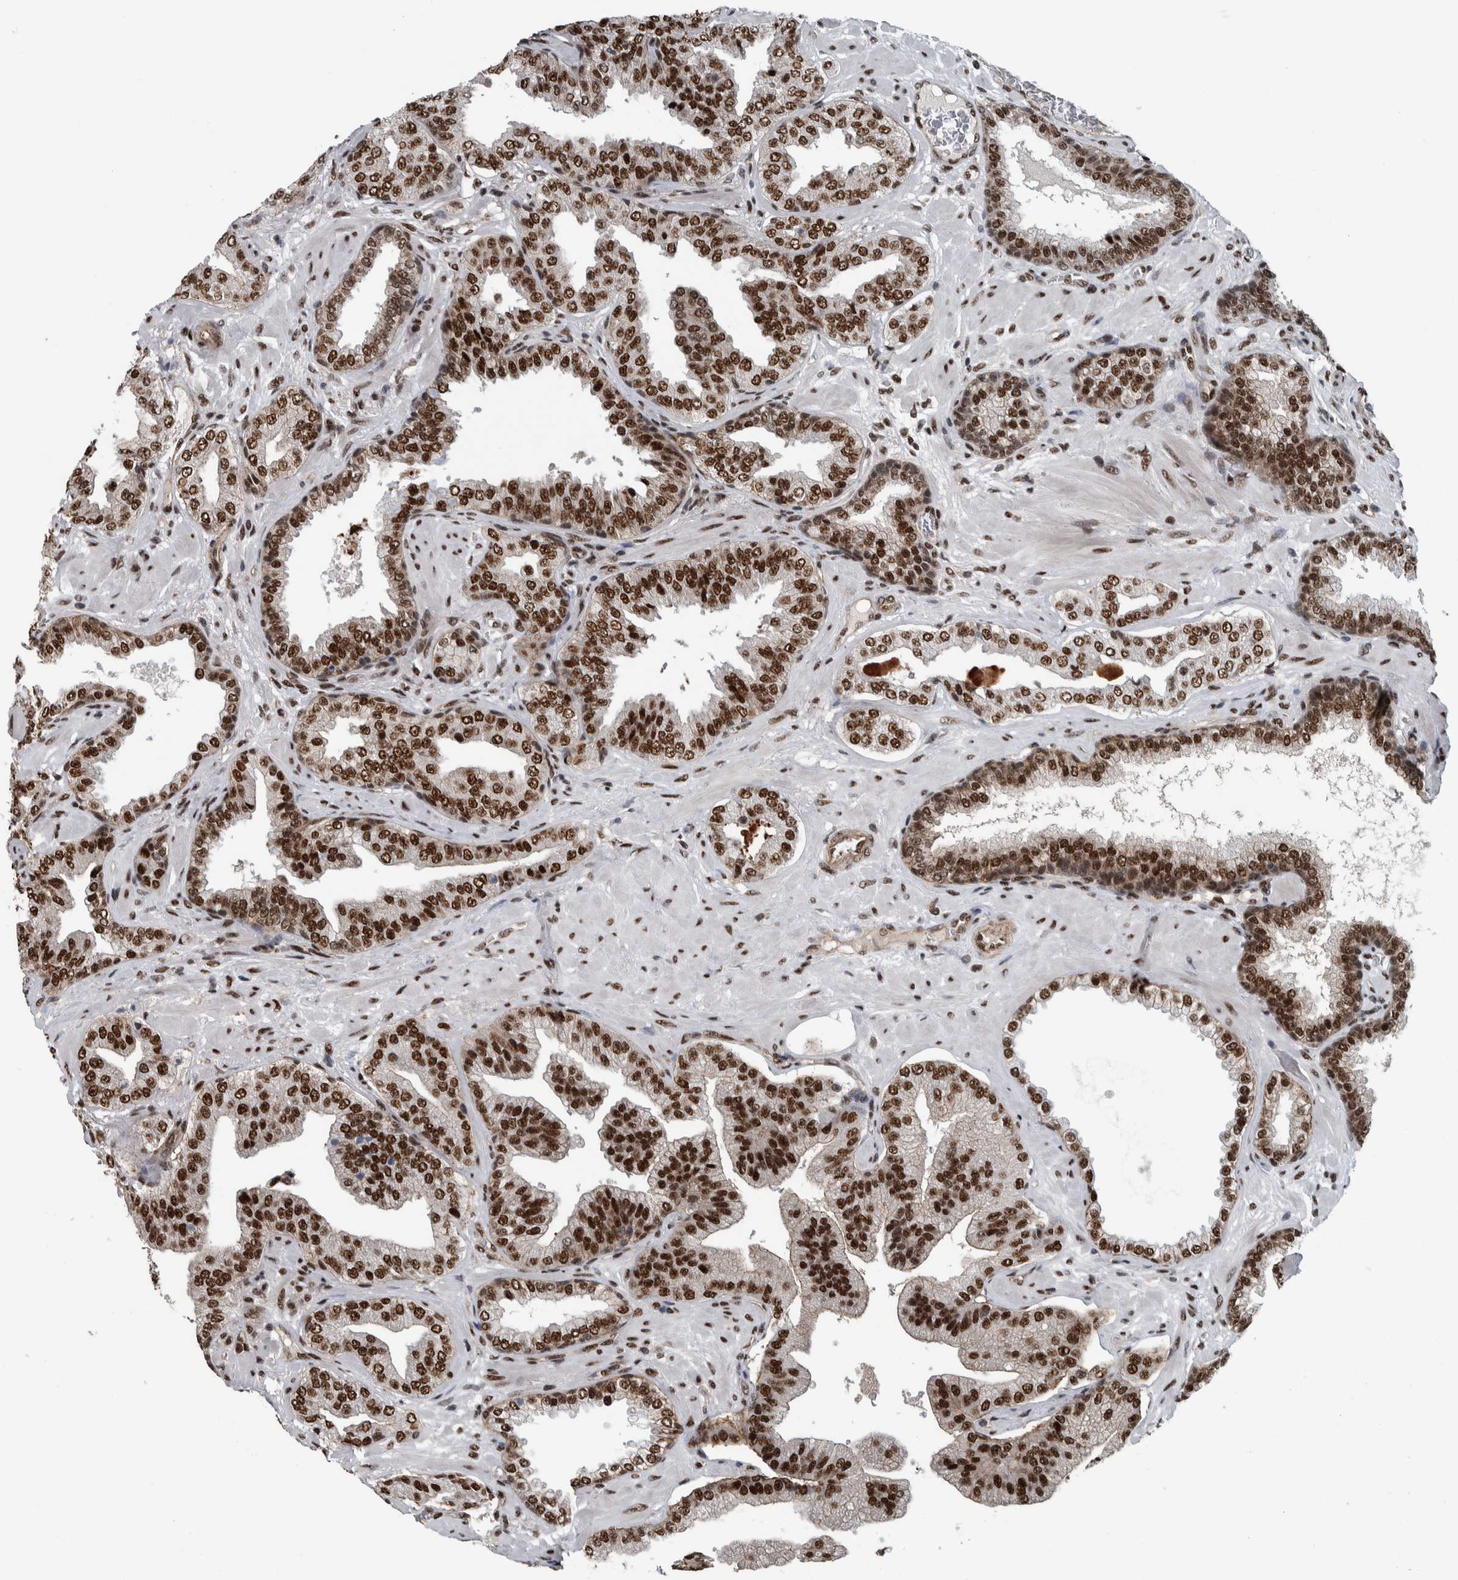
{"staining": {"intensity": "strong", "quantity": ">75%", "location": "nuclear"}, "tissue": "prostate cancer", "cell_type": "Tumor cells", "image_type": "cancer", "snomed": [{"axis": "morphology", "description": "Adenocarcinoma, Low grade"}, {"axis": "topography", "description": "Prostate"}], "caption": "A high amount of strong nuclear positivity is identified in approximately >75% of tumor cells in prostate cancer tissue. Using DAB (brown) and hematoxylin (blue) stains, captured at high magnification using brightfield microscopy.", "gene": "FAM135B", "patient": {"sex": "male", "age": 62}}